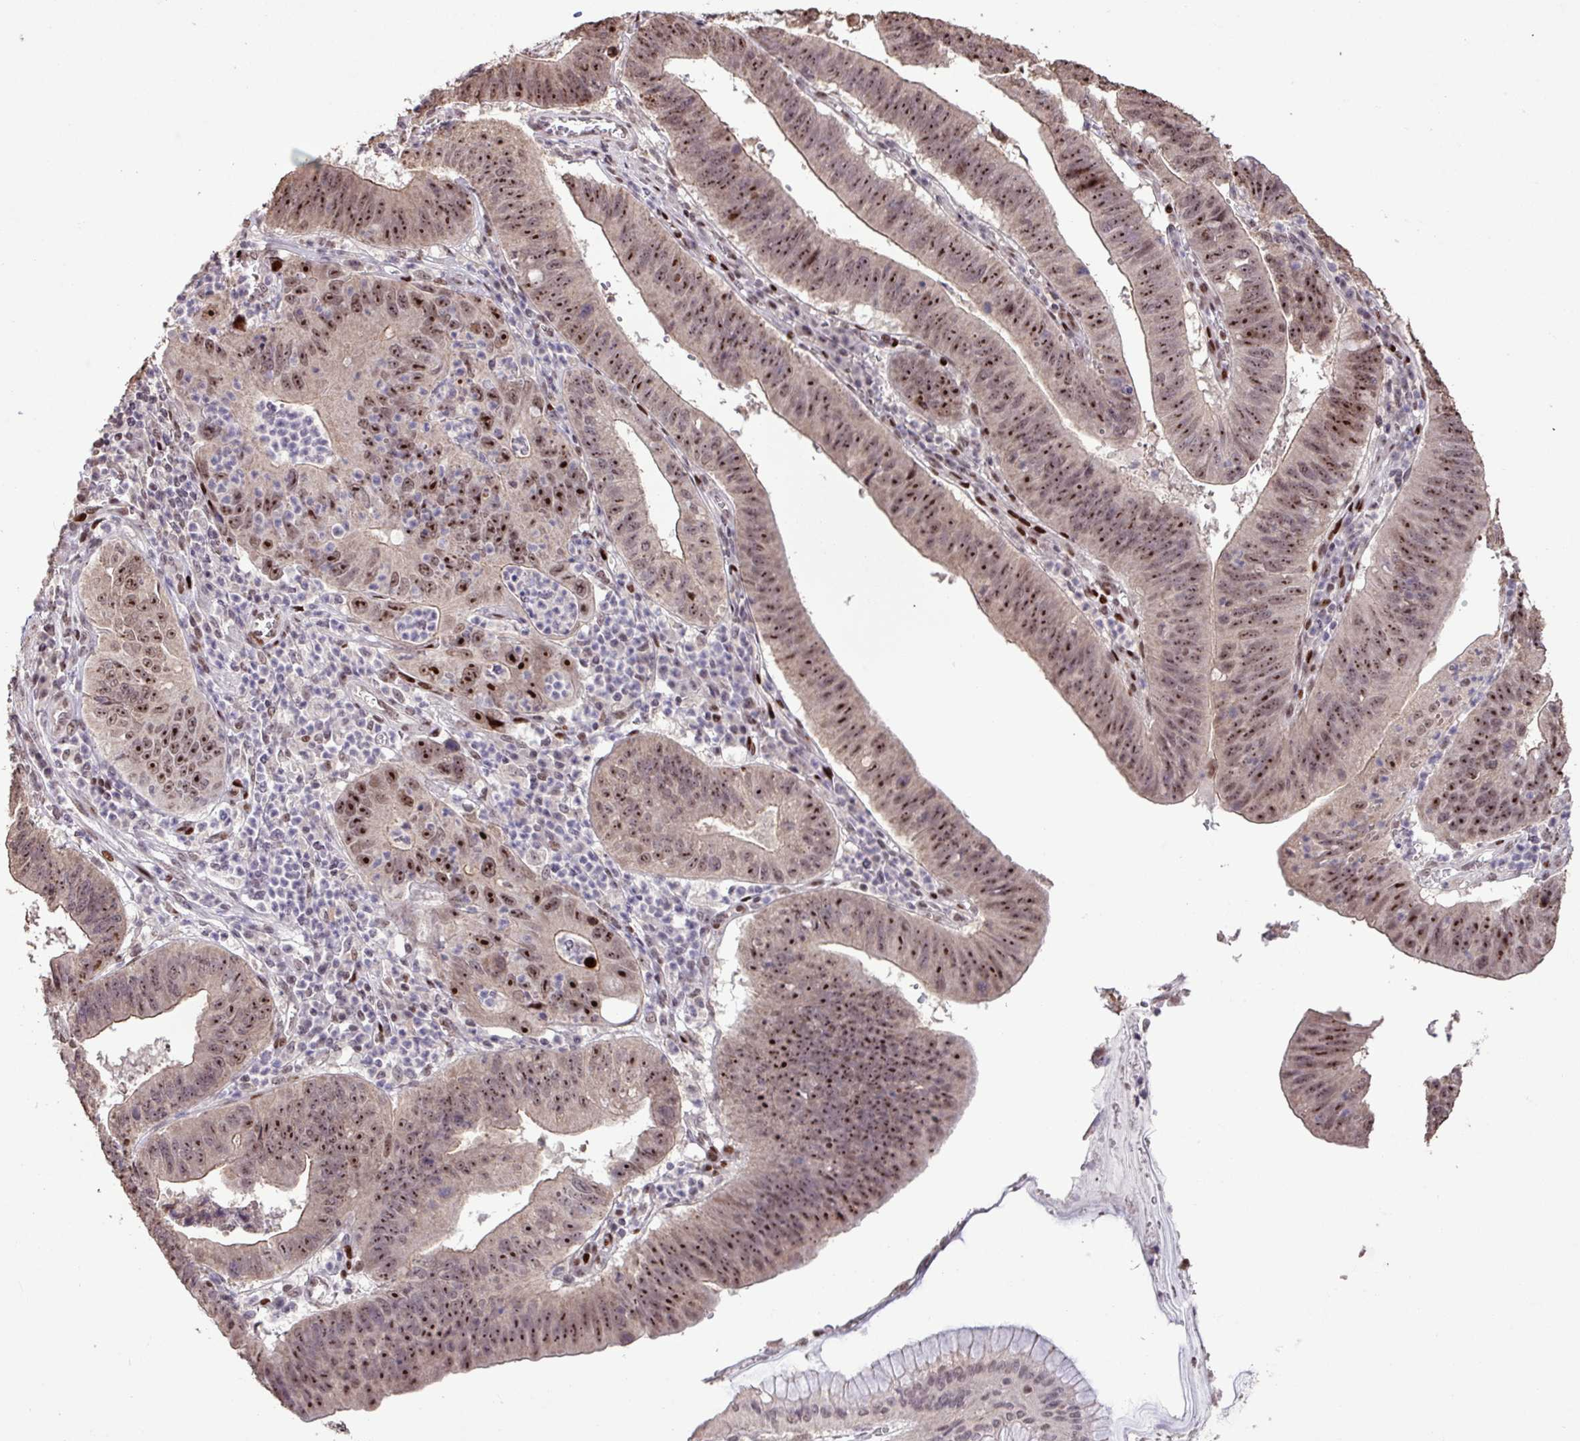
{"staining": {"intensity": "strong", "quantity": "25%-75%", "location": "nuclear"}, "tissue": "stomach cancer", "cell_type": "Tumor cells", "image_type": "cancer", "snomed": [{"axis": "morphology", "description": "Adenocarcinoma, NOS"}, {"axis": "topography", "description": "Stomach"}], "caption": "Adenocarcinoma (stomach) stained with DAB IHC exhibits high levels of strong nuclear positivity in approximately 25%-75% of tumor cells.", "gene": "ZNF709", "patient": {"sex": "male", "age": 59}}